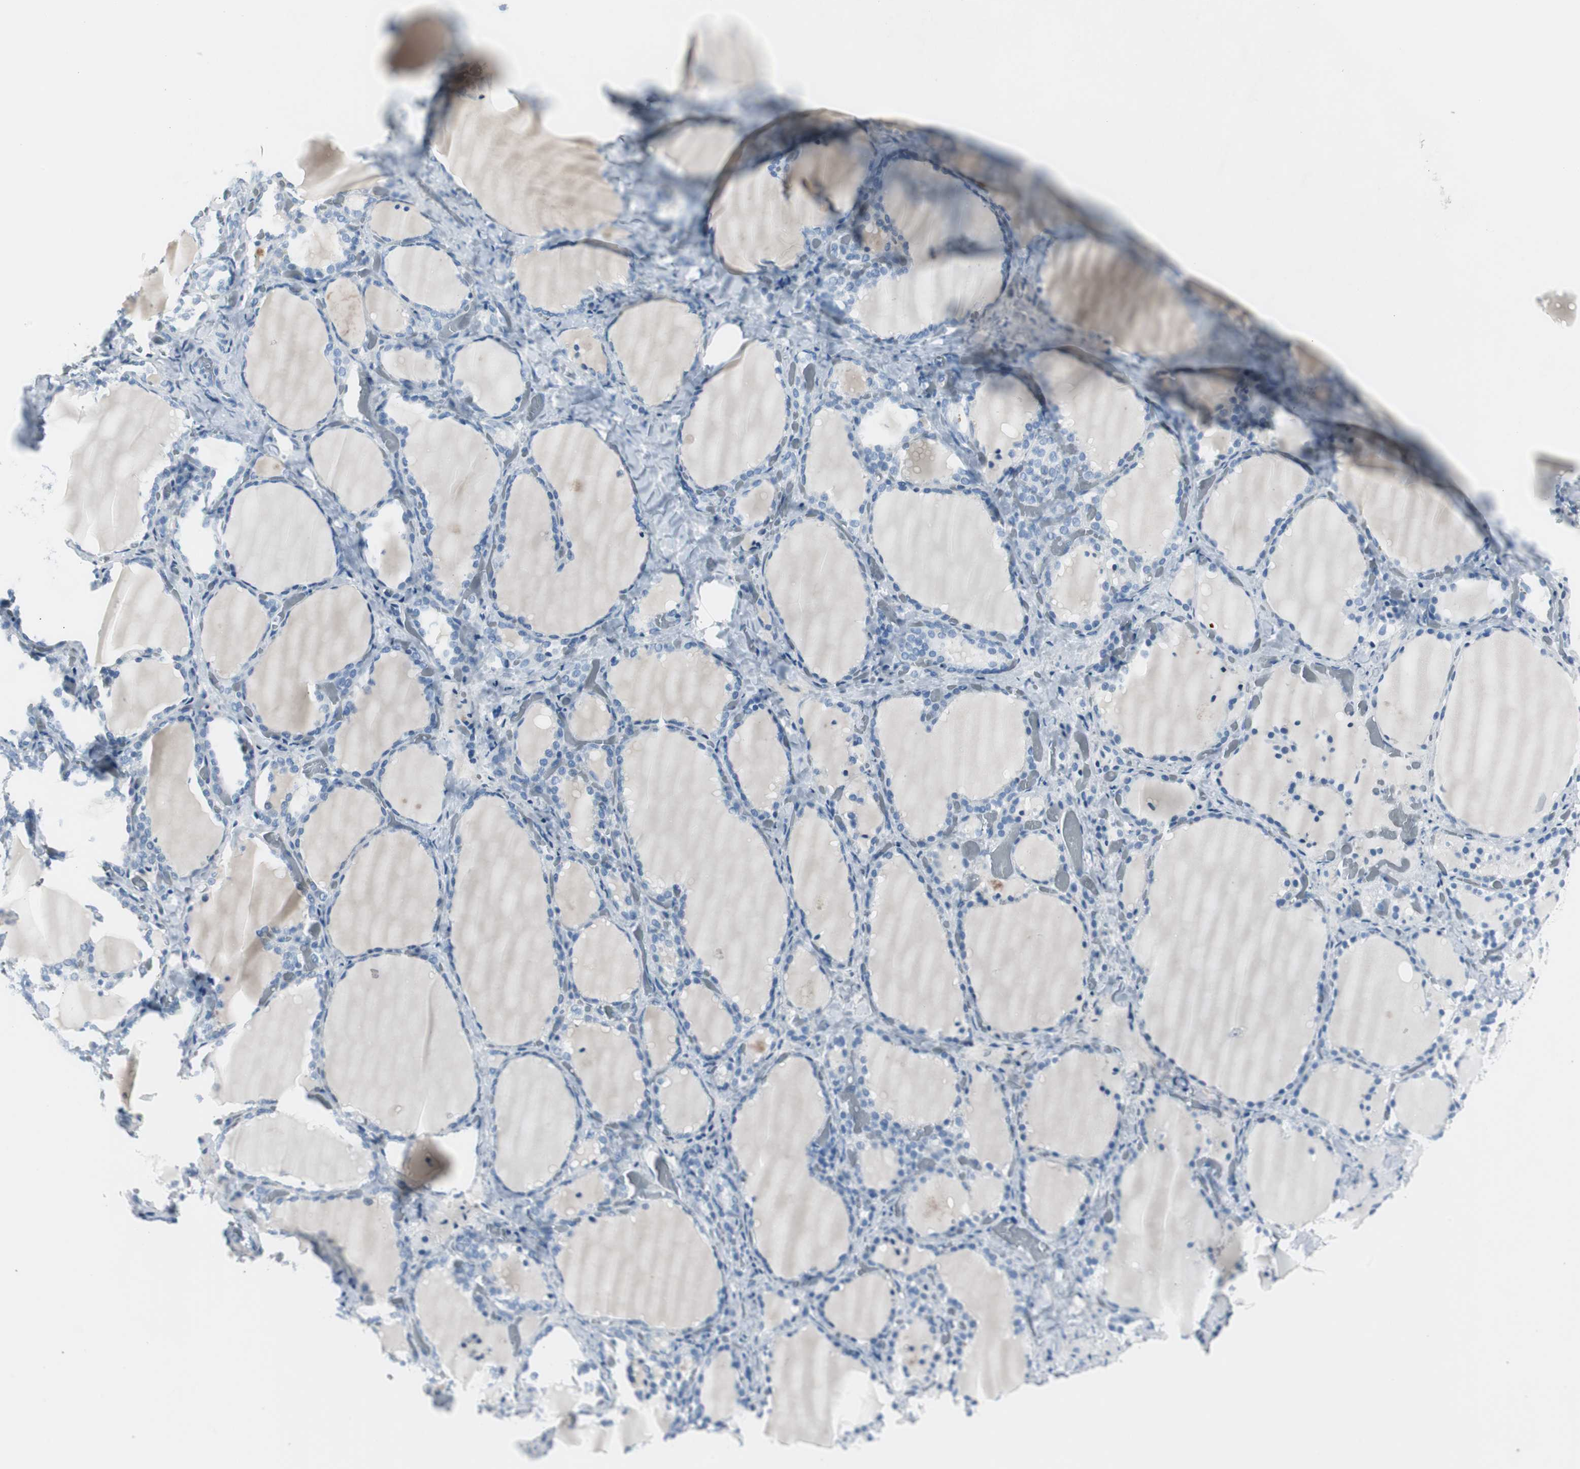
{"staining": {"intensity": "negative", "quantity": "none", "location": "none"}, "tissue": "thyroid gland", "cell_type": "Glandular cells", "image_type": "normal", "snomed": [{"axis": "morphology", "description": "Normal tissue, NOS"}, {"axis": "morphology", "description": "Papillary adenocarcinoma, NOS"}, {"axis": "topography", "description": "Thyroid gland"}], "caption": "Thyroid gland was stained to show a protein in brown. There is no significant positivity in glandular cells.", "gene": "SERPINF1", "patient": {"sex": "female", "age": 30}}